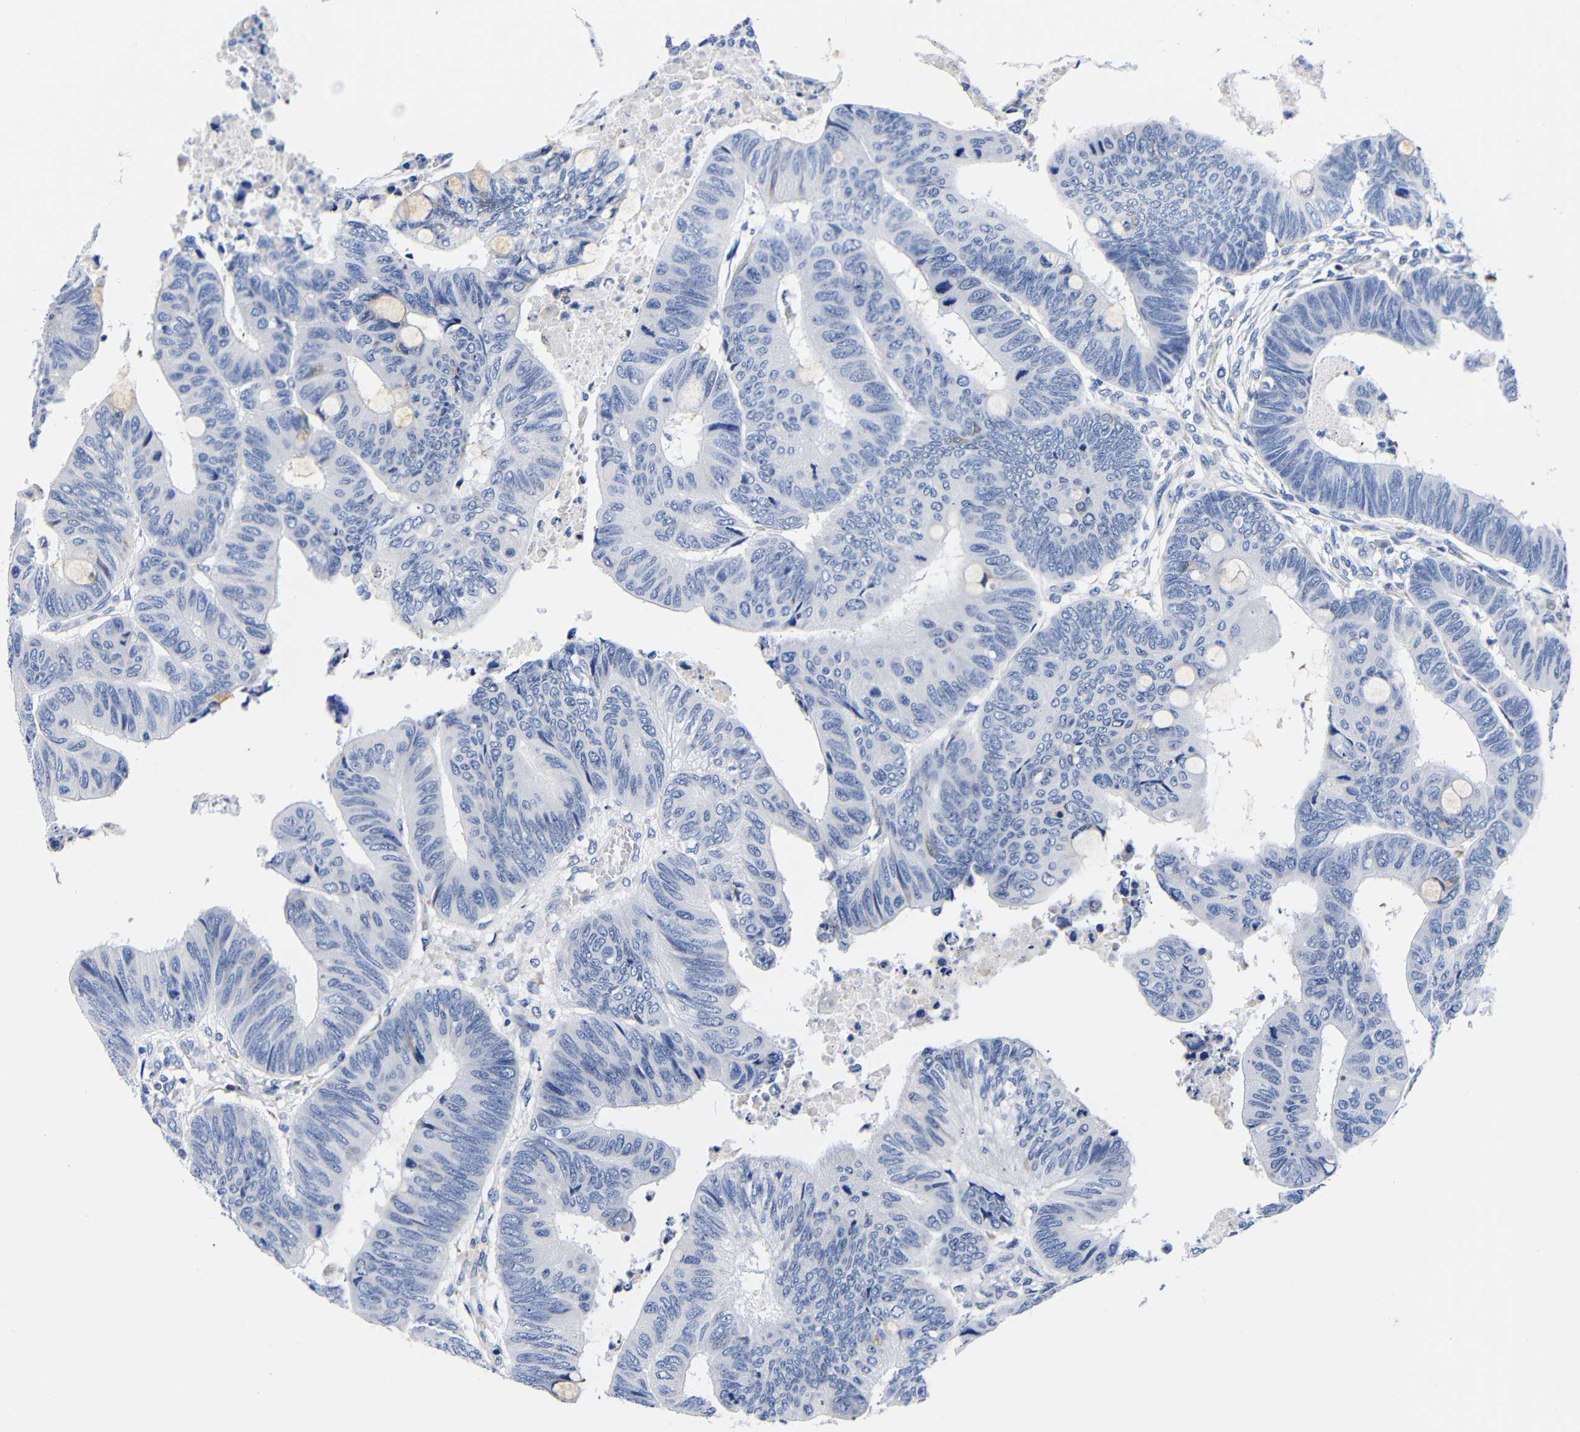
{"staining": {"intensity": "negative", "quantity": "none", "location": "none"}, "tissue": "colorectal cancer", "cell_type": "Tumor cells", "image_type": "cancer", "snomed": [{"axis": "morphology", "description": "Normal tissue, NOS"}, {"axis": "morphology", "description": "Adenocarcinoma, NOS"}, {"axis": "topography", "description": "Rectum"}, {"axis": "topography", "description": "Peripheral nerve tissue"}], "caption": "IHC micrograph of neoplastic tissue: human colorectal cancer stained with DAB demonstrates no significant protein staining in tumor cells.", "gene": "CLEC4G", "patient": {"sex": "male", "age": 92}}